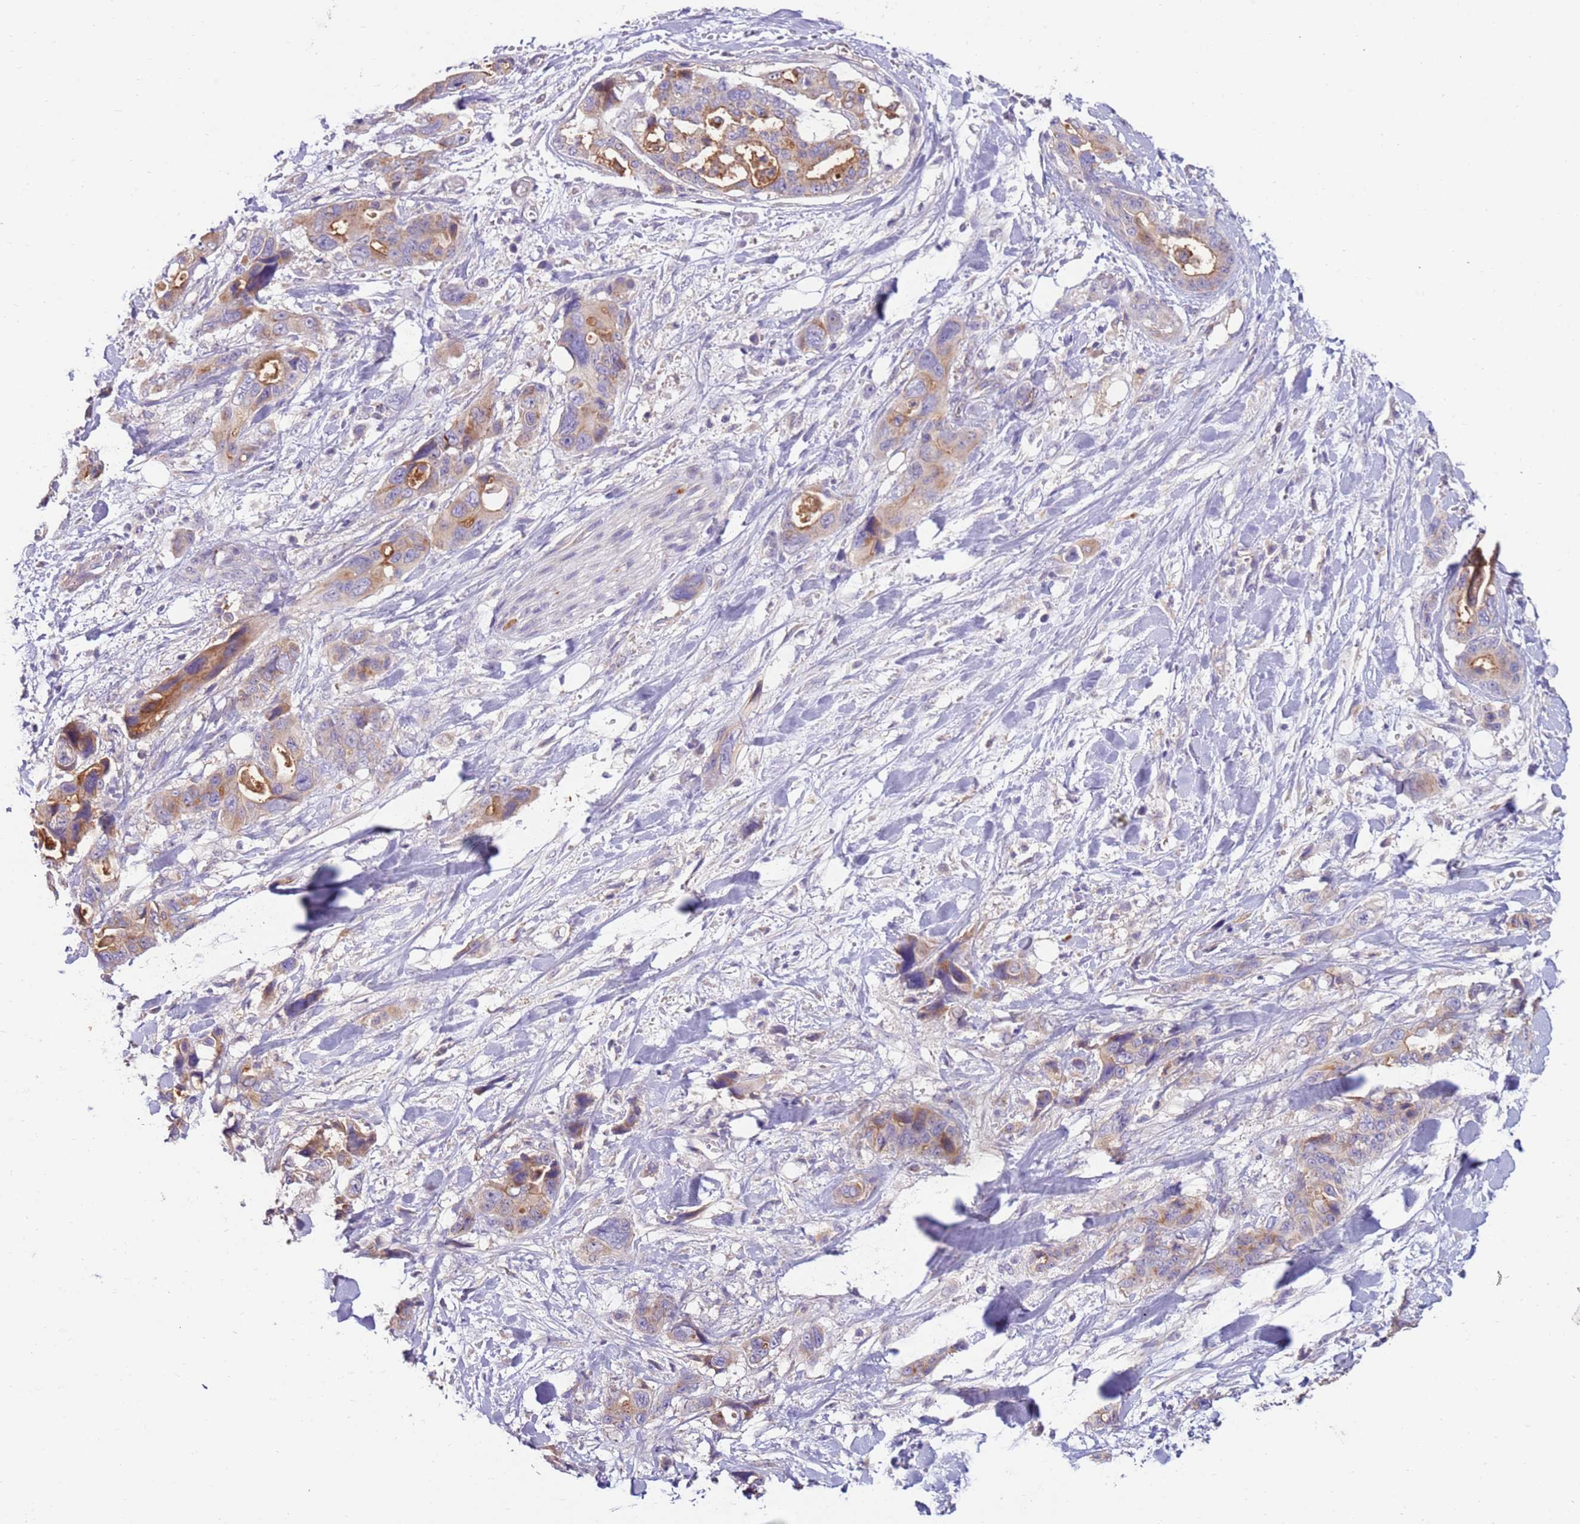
{"staining": {"intensity": "moderate", "quantity": "25%-75%", "location": "cytoplasmic/membranous"}, "tissue": "pancreatic cancer", "cell_type": "Tumor cells", "image_type": "cancer", "snomed": [{"axis": "morphology", "description": "Adenocarcinoma, NOS"}, {"axis": "topography", "description": "Pancreas"}], "caption": "A high-resolution micrograph shows immunohistochemistry staining of pancreatic cancer (adenocarcinoma), which displays moderate cytoplasmic/membranous staining in approximately 25%-75% of tumor cells.", "gene": "SLC44A4", "patient": {"sex": "male", "age": 46}}